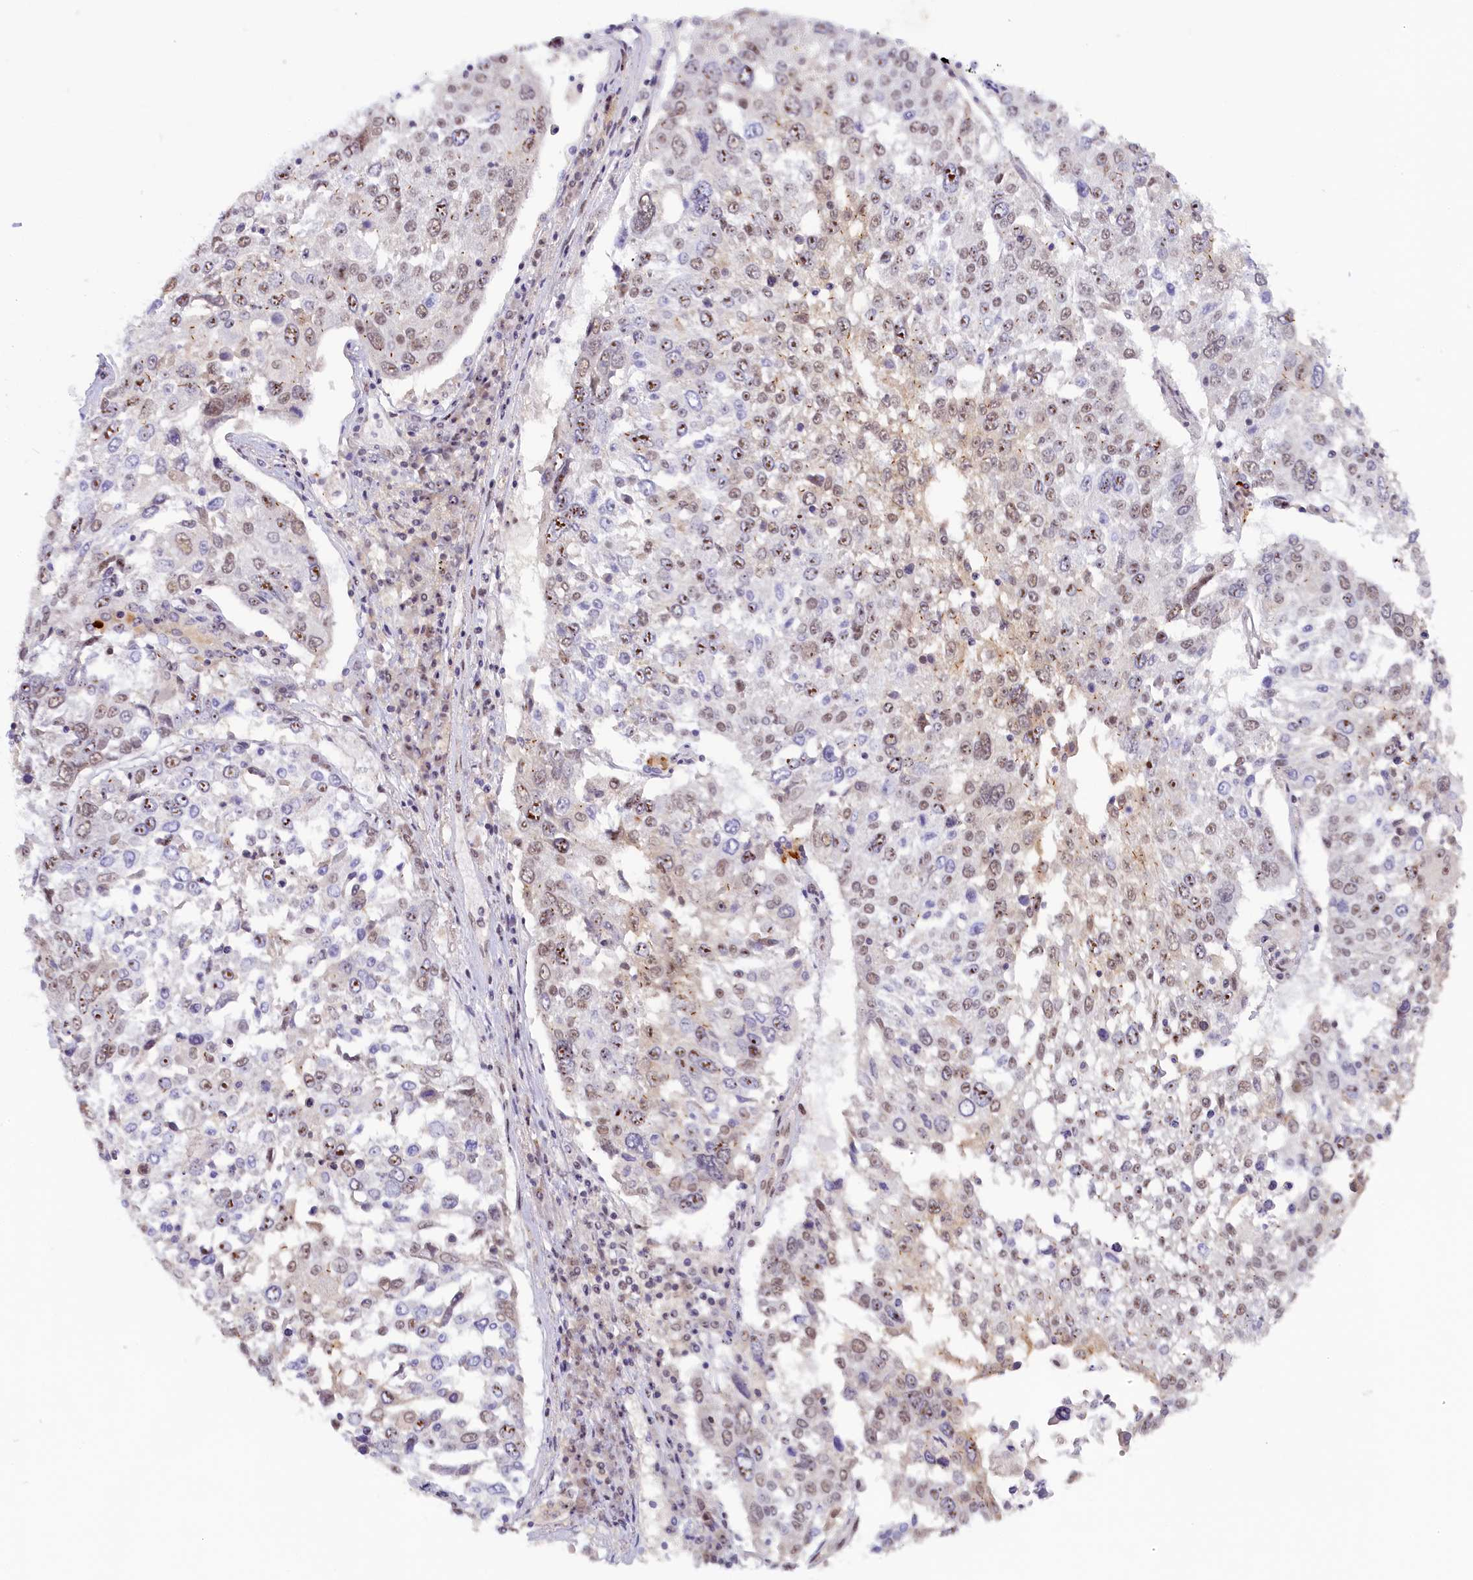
{"staining": {"intensity": "weak", "quantity": "25%-75%", "location": "nuclear"}, "tissue": "lung cancer", "cell_type": "Tumor cells", "image_type": "cancer", "snomed": [{"axis": "morphology", "description": "Squamous cell carcinoma, NOS"}, {"axis": "topography", "description": "Lung"}], "caption": "Human lung cancer (squamous cell carcinoma) stained with a brown dye displays weak nuclear positive staining in approximately 25%-75% of tumor cells.", "gene": "SEC31B", "patient": {"sex": "male", "age": 65}}